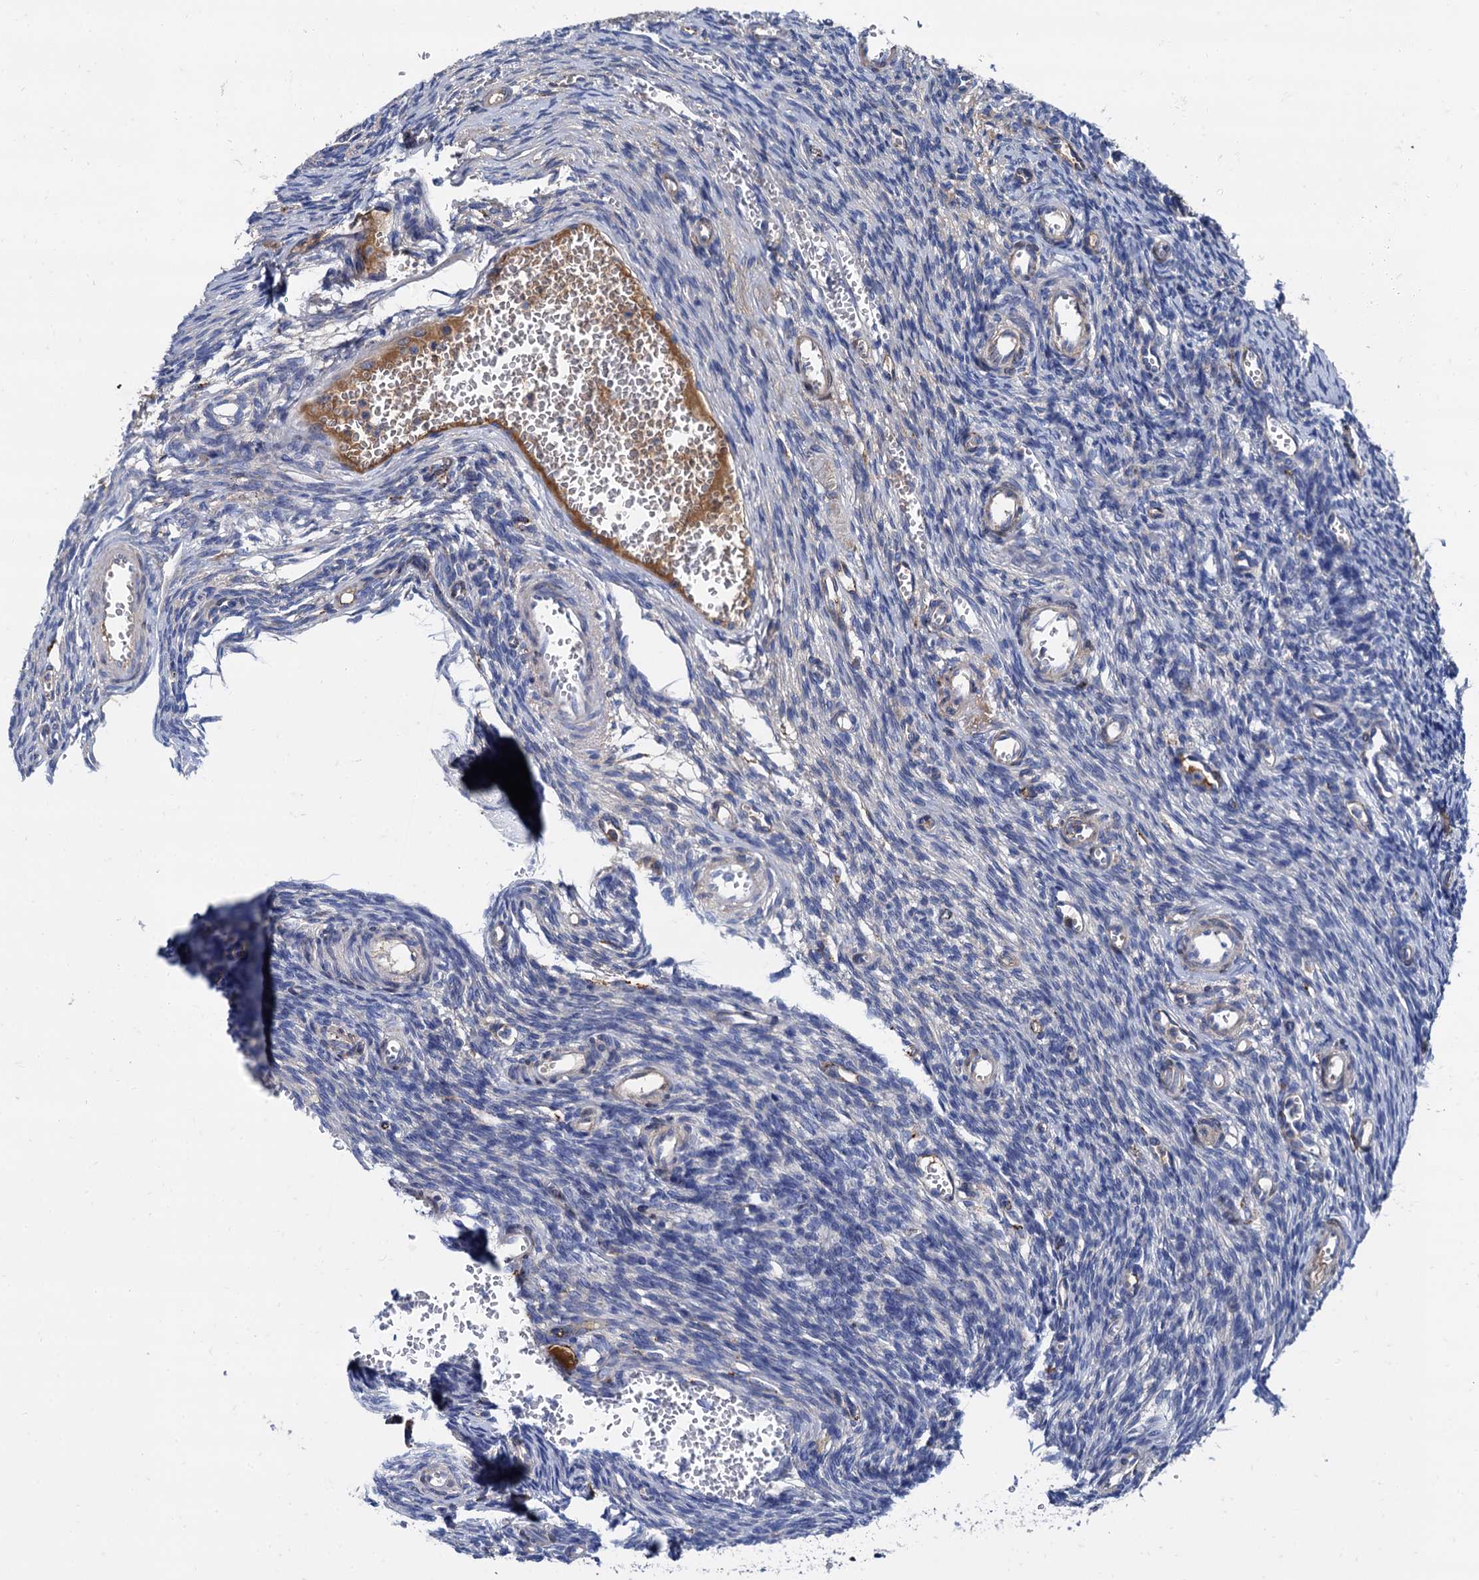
{"staining": {"intensity": "negative", "quantity": "none", "location": "none"}, "tissue": "ovary", "cell_type": "Ovarian stroma cells", "image_type": "normal", "snomed": [{"axis": "morphology", "description": "Normal tissue, NOS"}, {"axis": "topography", "description": "Ovary"}], "caption": "Immunohistochemistry (IHC) of normal human ovary reveals no expression in ovarian stroma cells.", "gene": "APOD", "patient": {"sex": "female", "age": 39}}